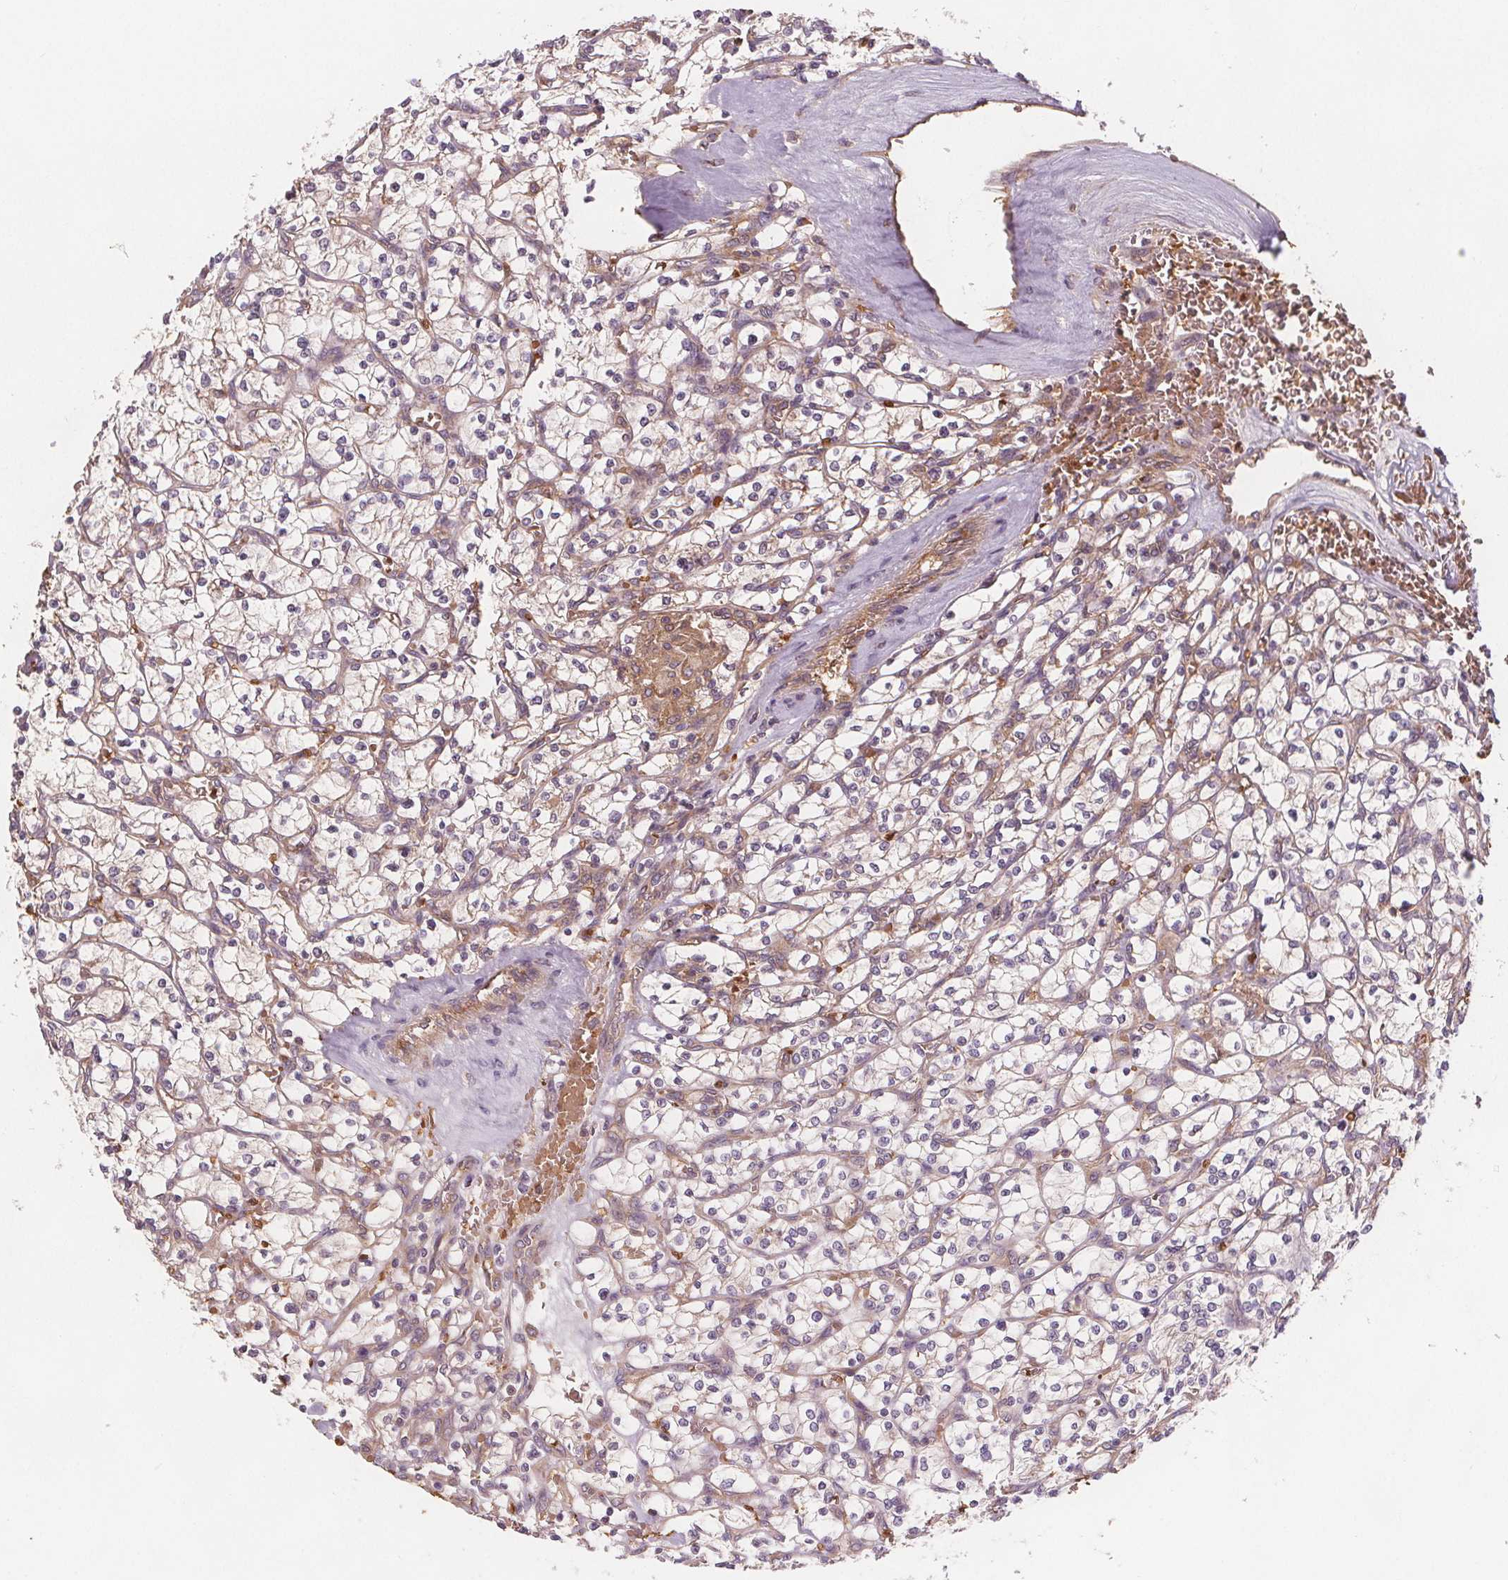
{"staining": {"intensity": "negative", "quantity": "none", "location": "none"}, "tissue": "renal cancer", "cell_type": "Tumor cells", "image_type": "cancer", "snomed": [{"axis": "morphology", "description": "Adenocarcinoma, NOS"}, {"axis": "topography", "description": "Kidney"}], "caption": "IHC histopathology image of human renal cancer (adenocarcinoma) stained for a protein (brown), which reveals no expression in tumor cells.", "gene": "EIF3D", "patient": {"sex": "female", "age": 64}}